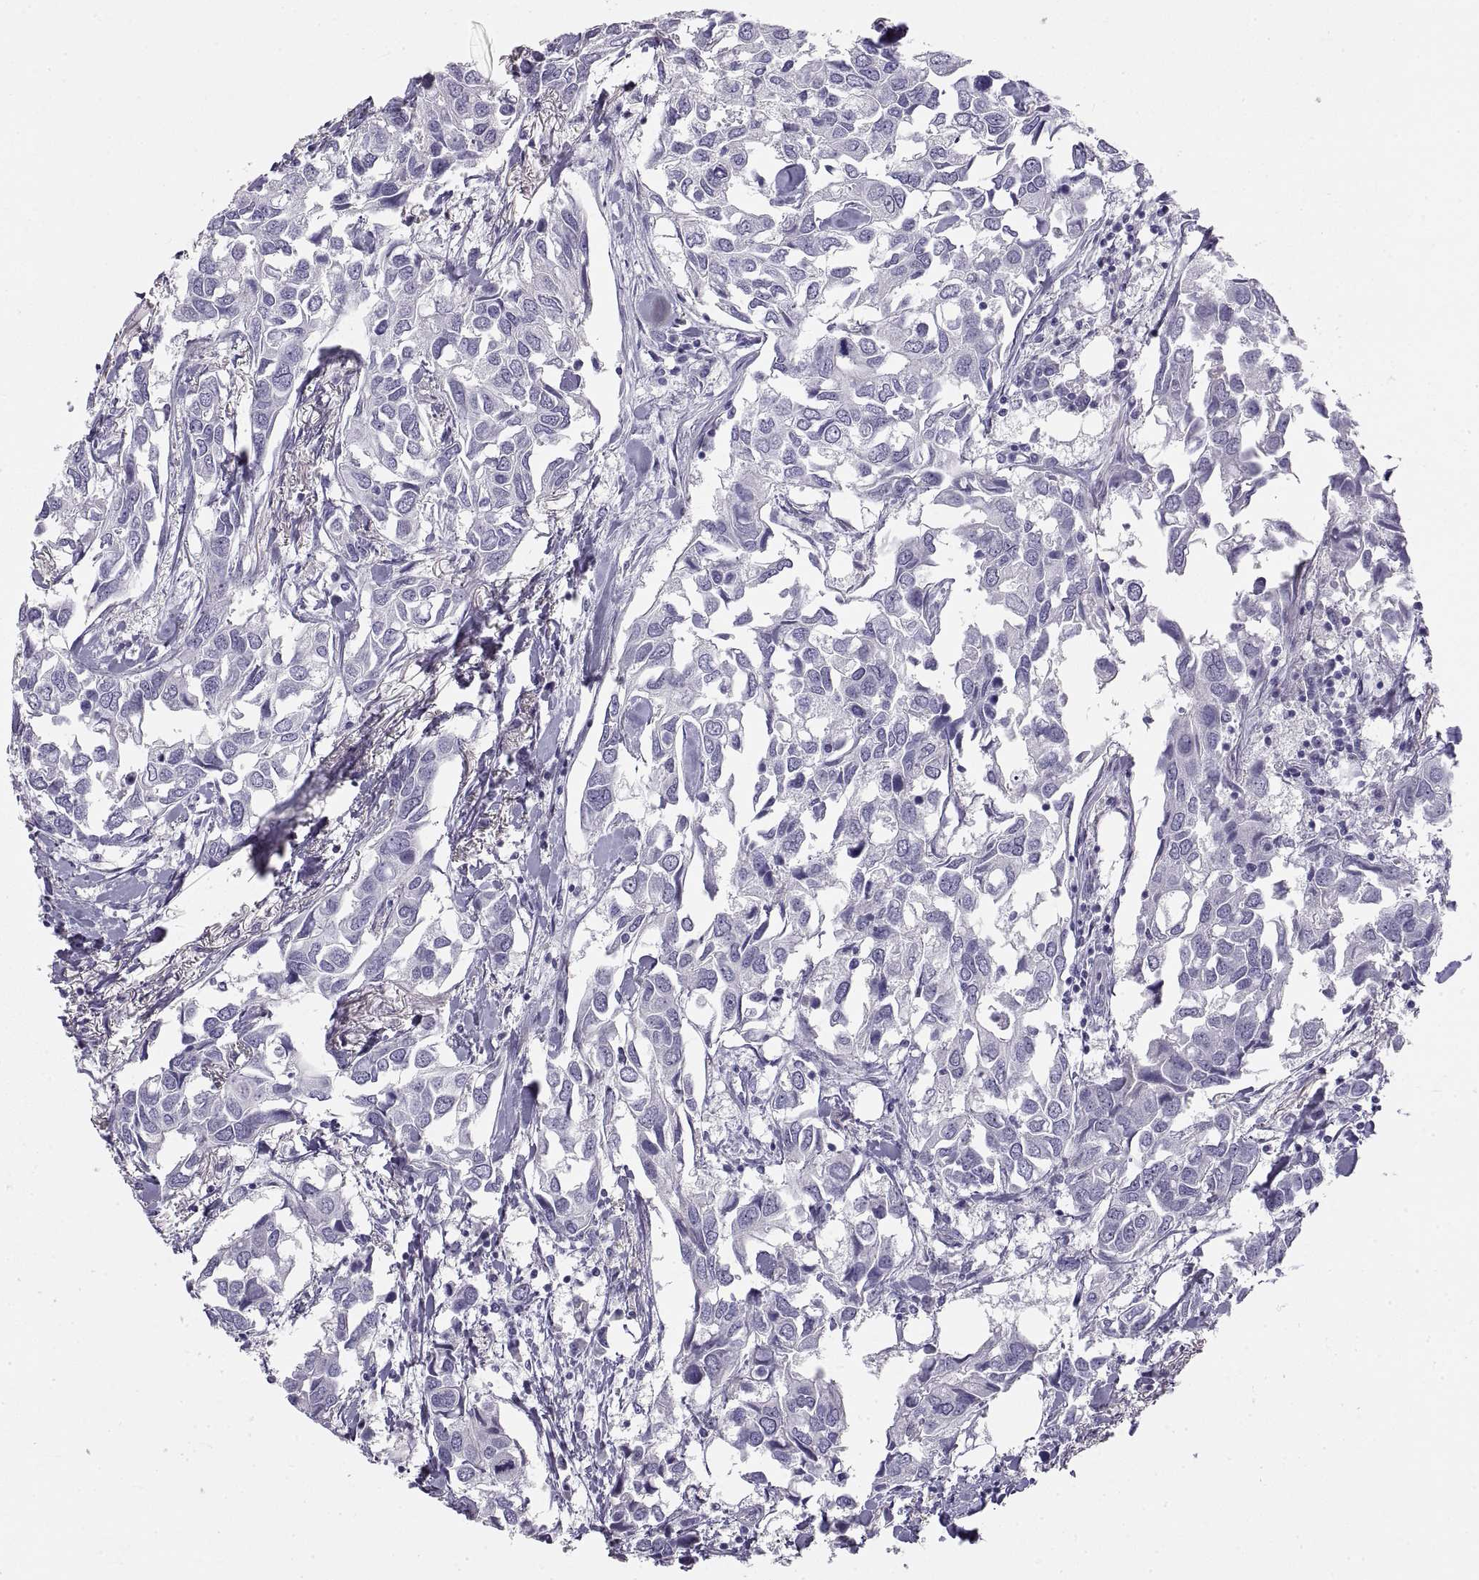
{"staining": {"intensity": "negative", "quantity": "none", "location": "none"}, "tissue": "breast cancer", "cell_type": "Tumor cells", "image_type": "cancer", "snomed": [{"axis": "morphology", "description": "Duct carcinoma"}, {"axis": "topography", "description": "Breast"}], "caption": "Tumor cells are negative for brown protein staining in breast intraductal carcinoma. Nuclei are stained in blue.", "gene": "RLBP1", "patient": {"sex": "female", "age": 83}}